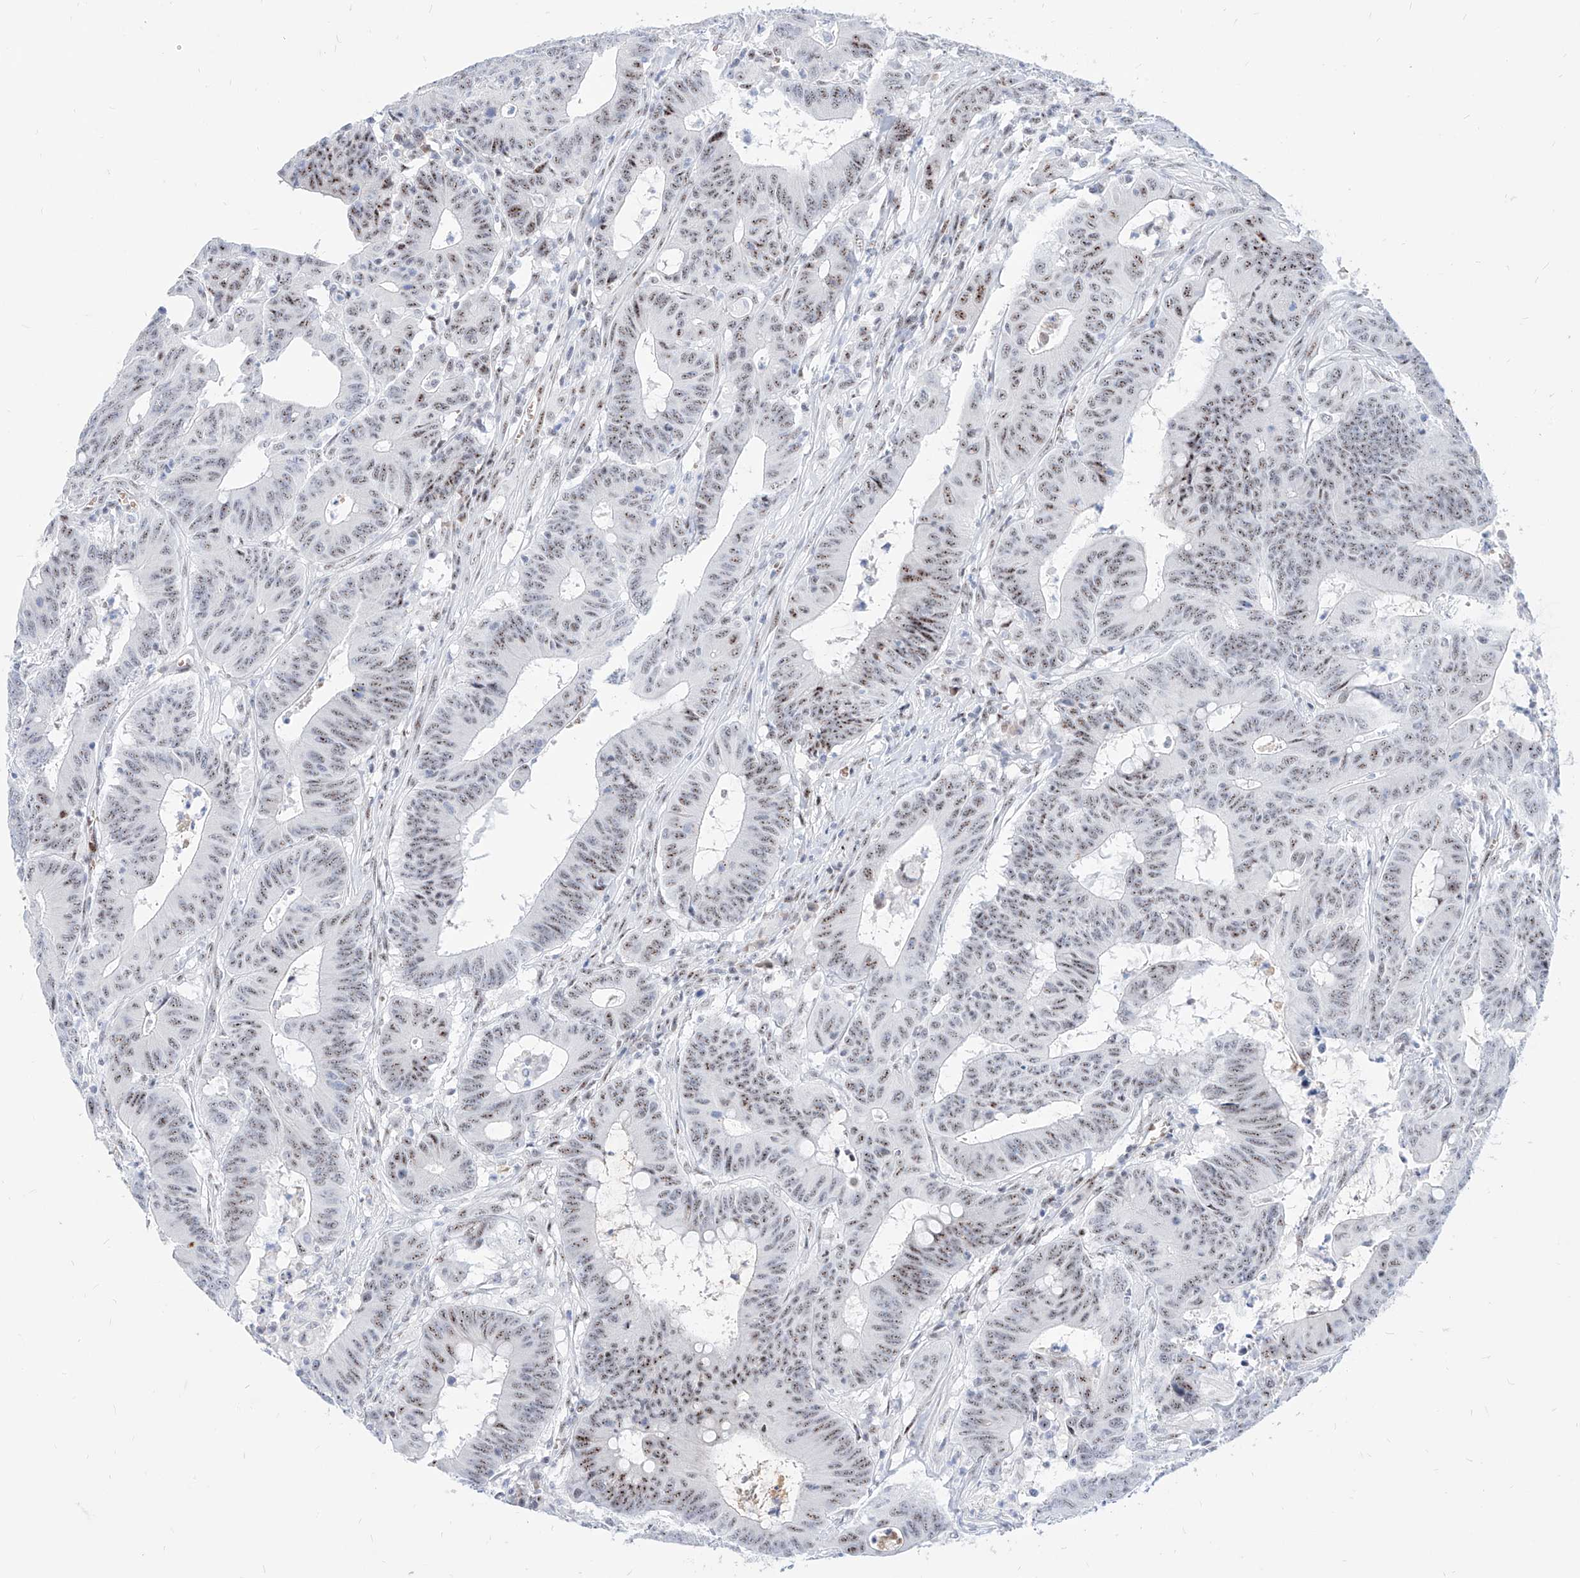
{"staining": {"intensity": "moderate", "quantity": ">75%", "location": "nuclear"}, "tissue": "colorectal cancer", "cell_type": "Tumor cells", "image_type": "cancer", "snomed": [{"axis": "morphology", "description": "Adenocarcinoma, NOS"}, {"axis": "topography", "description": "Colon"}], "caption": "Immunohistochemical staining of human adenocarcinoma (colorectal) exhibits medium levels of moderate nuclear protein expression in about >75% of tumor cells. (DAB (3,3'-diaminobenzidine) = brown stain, brightfield microscopy at high magnification).", "gene": "ZFP42", "patient": {"sex": "male", "age": 45}}